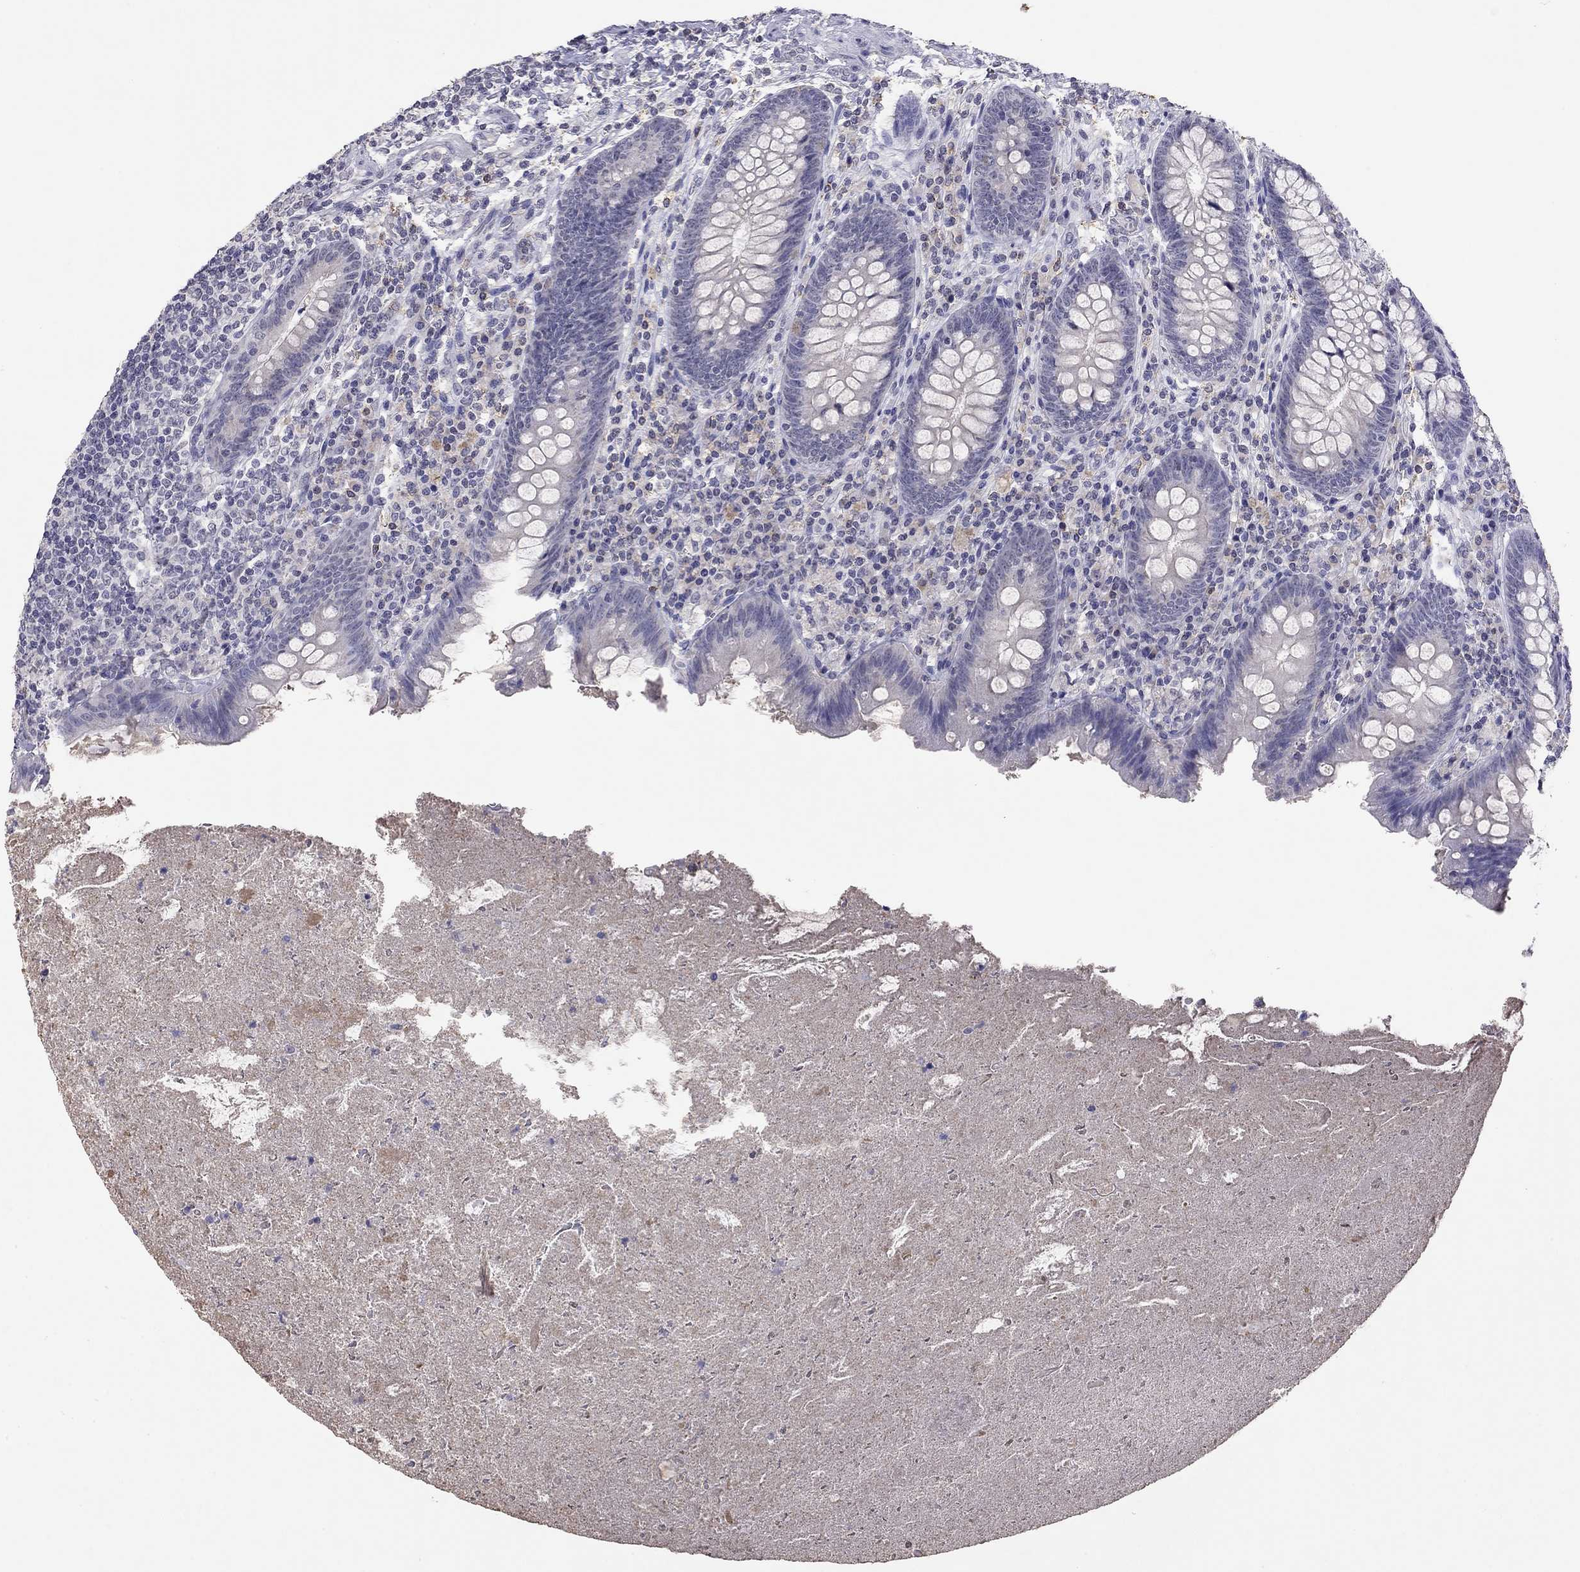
{"staining": {"intensity": "negative", "quantity": "none", "location": "none"}, "tissue": "appendix", "cell_type": "Glandular cells", "image_type": "normal", "snomed": [{"axis": "morphology", "description": "Normal tissue, NOS"}, {"axis": "topography", "description": "Appendix"}], "caption": "This is an IHC image of benign human appendix. There is no expression in glandular cells.", "gene": "WNK3", "patient": {"sex": "male", "age": 47}}